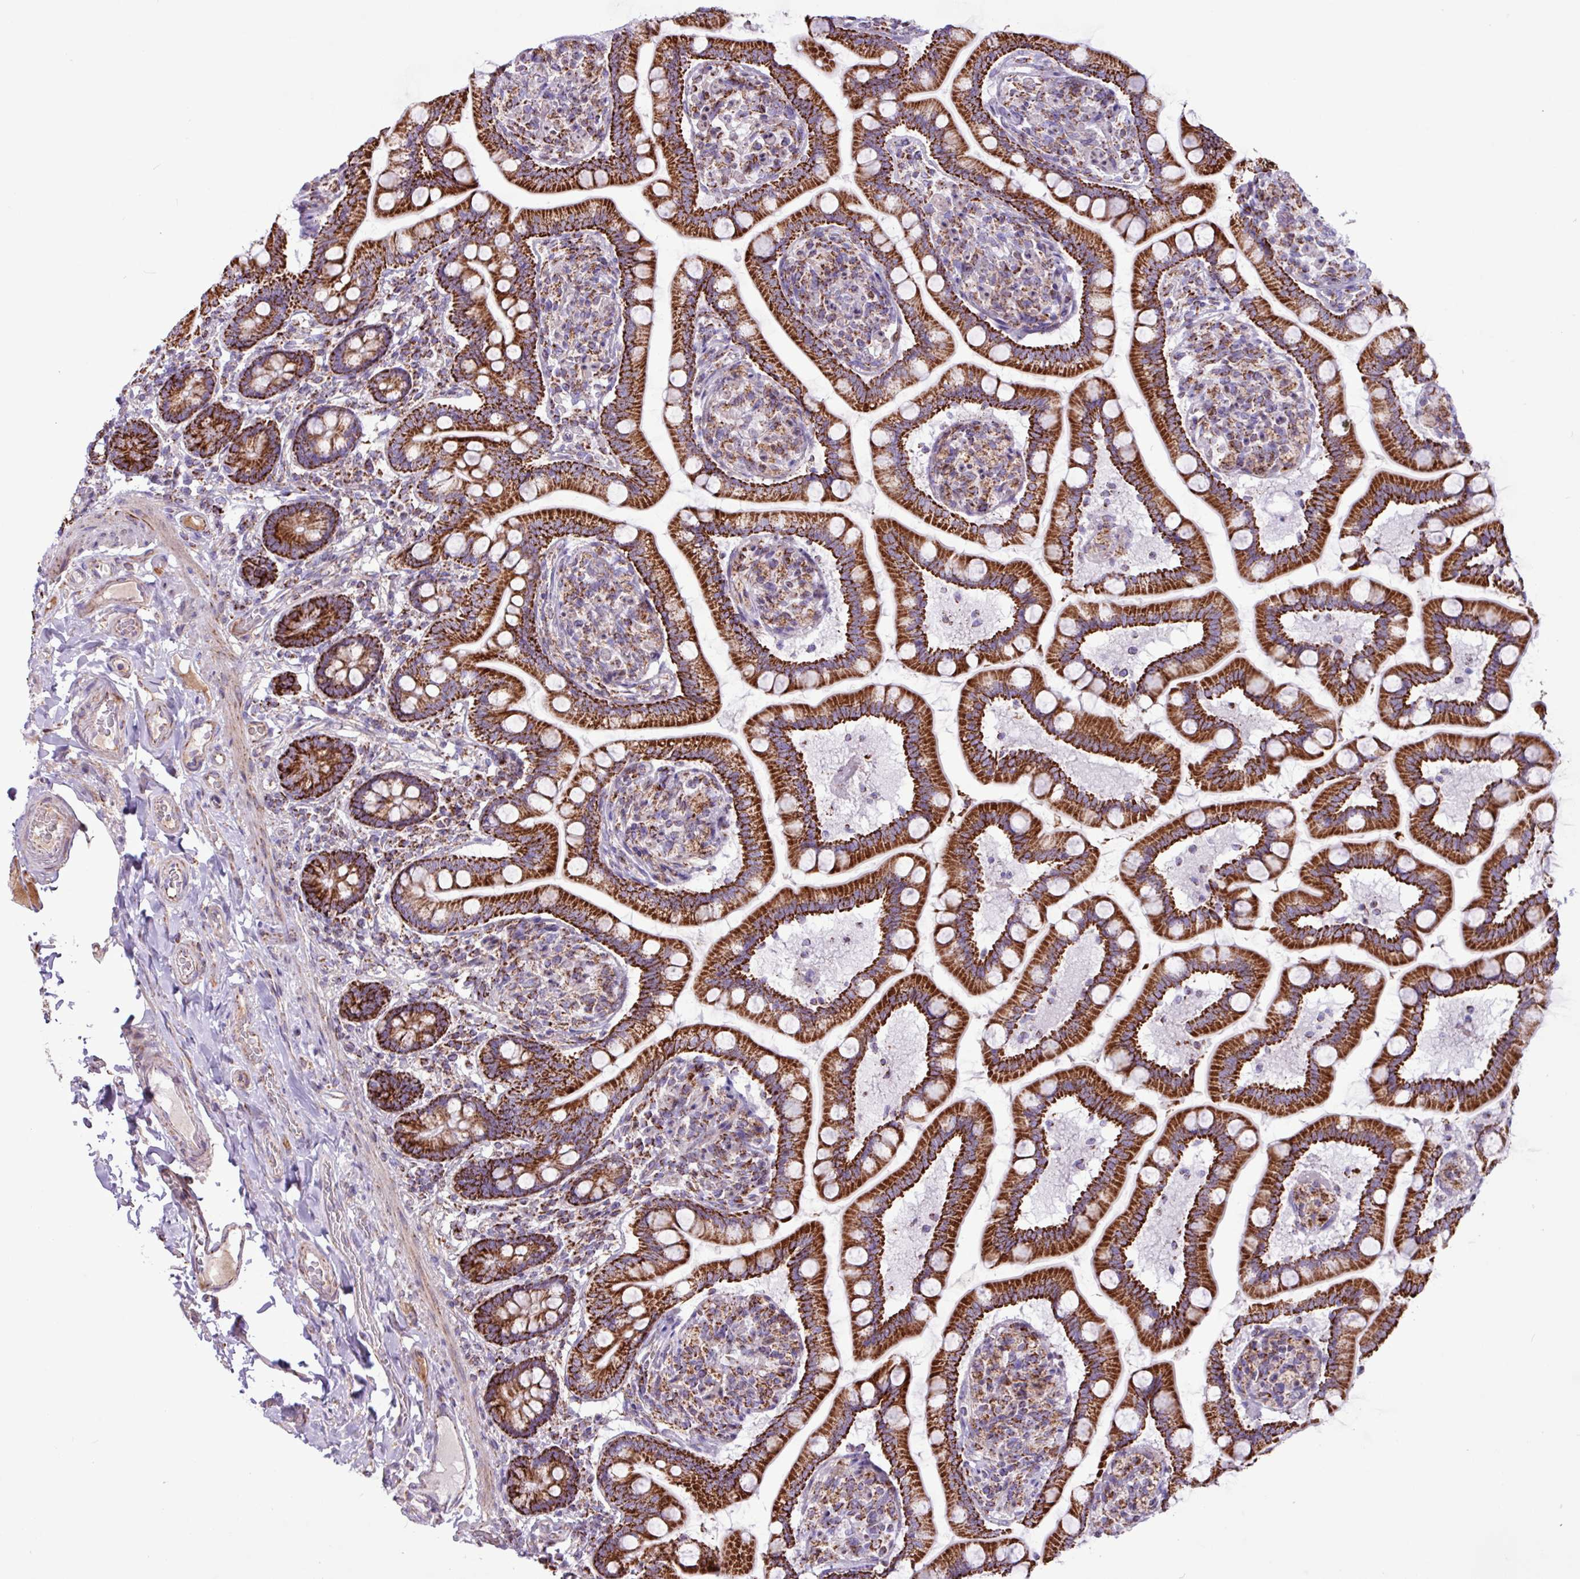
{"staining": {"intensity": "strong", "quantity": ">75%", "location": "cytoplasmic/membranous"}, "tissue": "small intestine", "cell_type": "Glandular cells", "image_type": "normal", "snomed": [{"axis": "morphology", "description": "Normal tissue, NOS"}, {"axis": "topography", "description": "Small intestine"}], "caption": "About >75% of glandular cells in benign human small intestine reveal strong cytoplasmic/membranous protein expression as visualized by brown immunohistochemical staining.", "gene": "RTL3", "patient": {"sex": "female", "age": 64}}